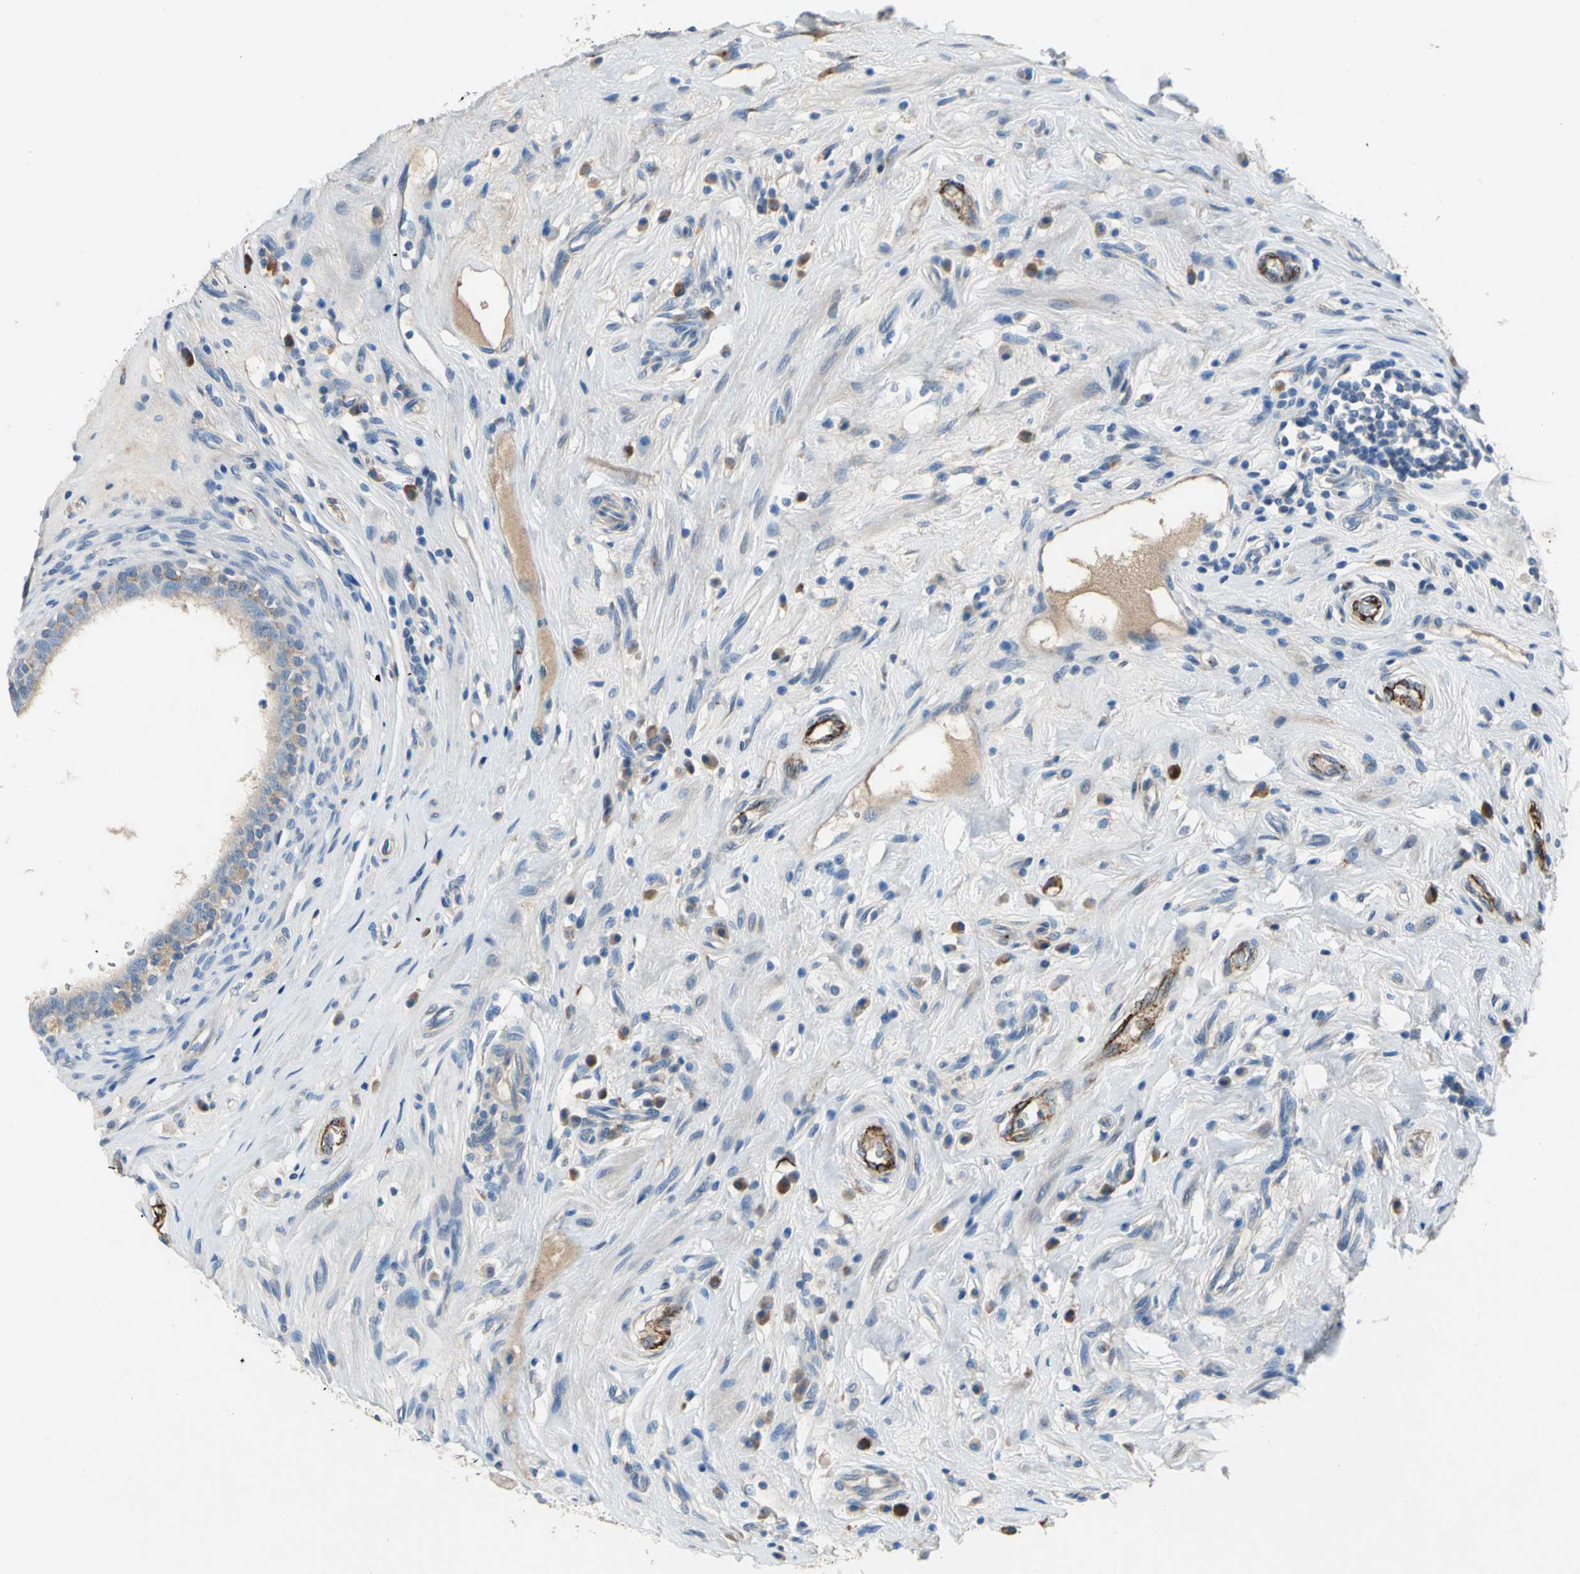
{"staining": {"intensity": "moderate", "quantity": "25%-75%", "location": "cytoplasmic/membranous"}, "tissue": "epididymis", "cell_type": "Glandular cells", "image_type": "normal", "snomed": [{"axis": "morphology", "description": "Normal tissue, NOS"}, {"axis": "morphology", "description": "Inflammation, NOS"}, {"axis": "topography", "description": "Epididymis"}], "caption": "Immunohistochemical staining of benign epididymis demonstrates 25%-75% levels of moderate cytoplasmic/membranous protein expression in approximately 25%-75% of glandular cells. (DAB (3,3'-diaminobenzidine) = brown stain, brightfield microscopy at high magnification).", "gene": "SELP", "patient": {"sex": "male", "age": 84}}